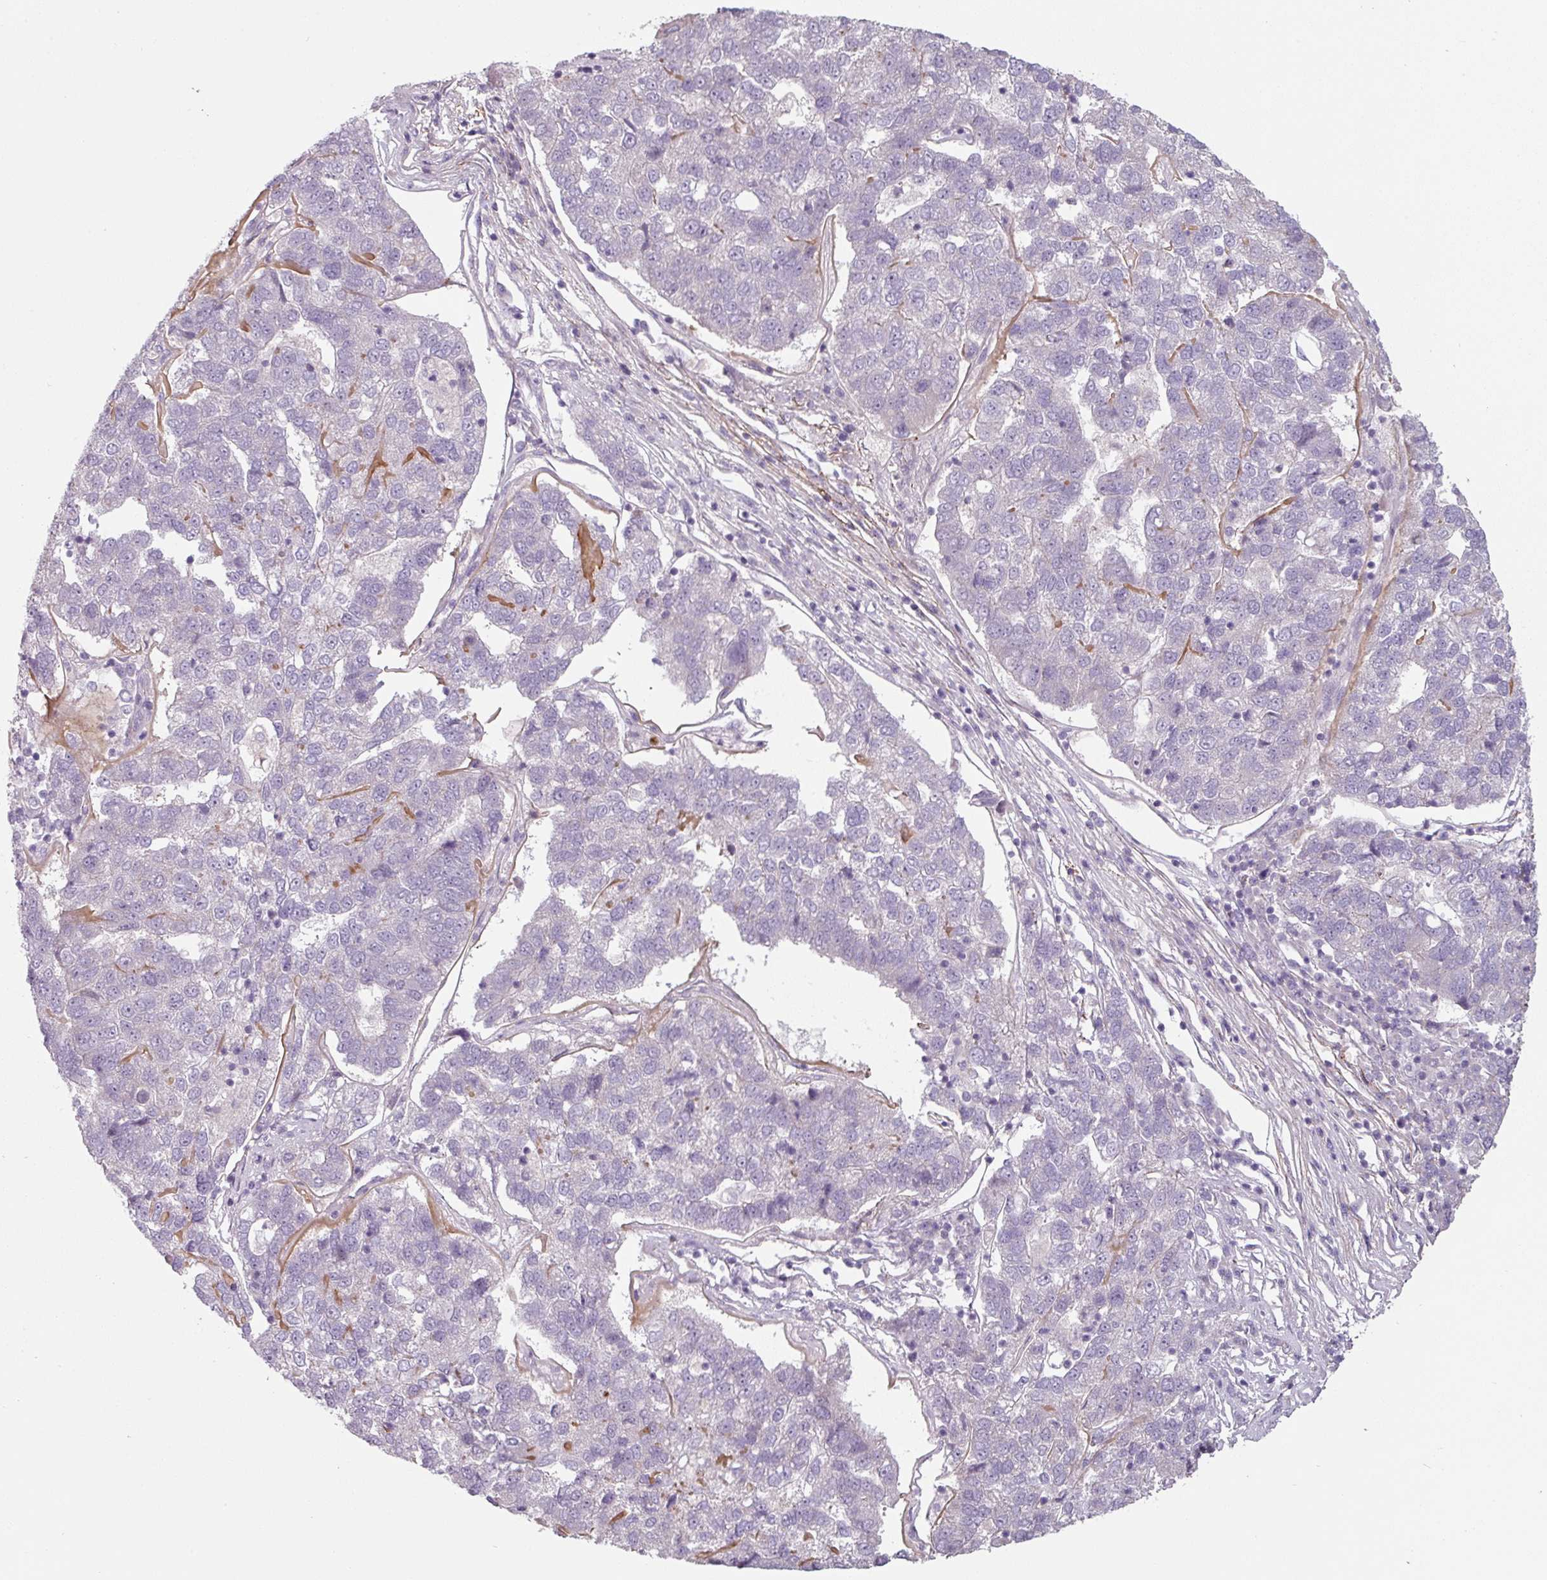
{"staining": {"intensity": "negative", "quantity": "none", "location": "none"}, "tissue": "pancreatic cancer", "cell_type": "Tumor cells", "image_type": "cancer", "snomed": [{"axis": "morphology", "description": "Adenocarcinoma, NOS"}, {"axis": "topography", "description": "Pancreas"}], "caption": "Micrograph shows no protein positivity in tumor cells of pancreatic cancer (adenocarcinoma) tissue.", "gene": "MTMR14", "patient": {"sex": "female", "age": 61}}